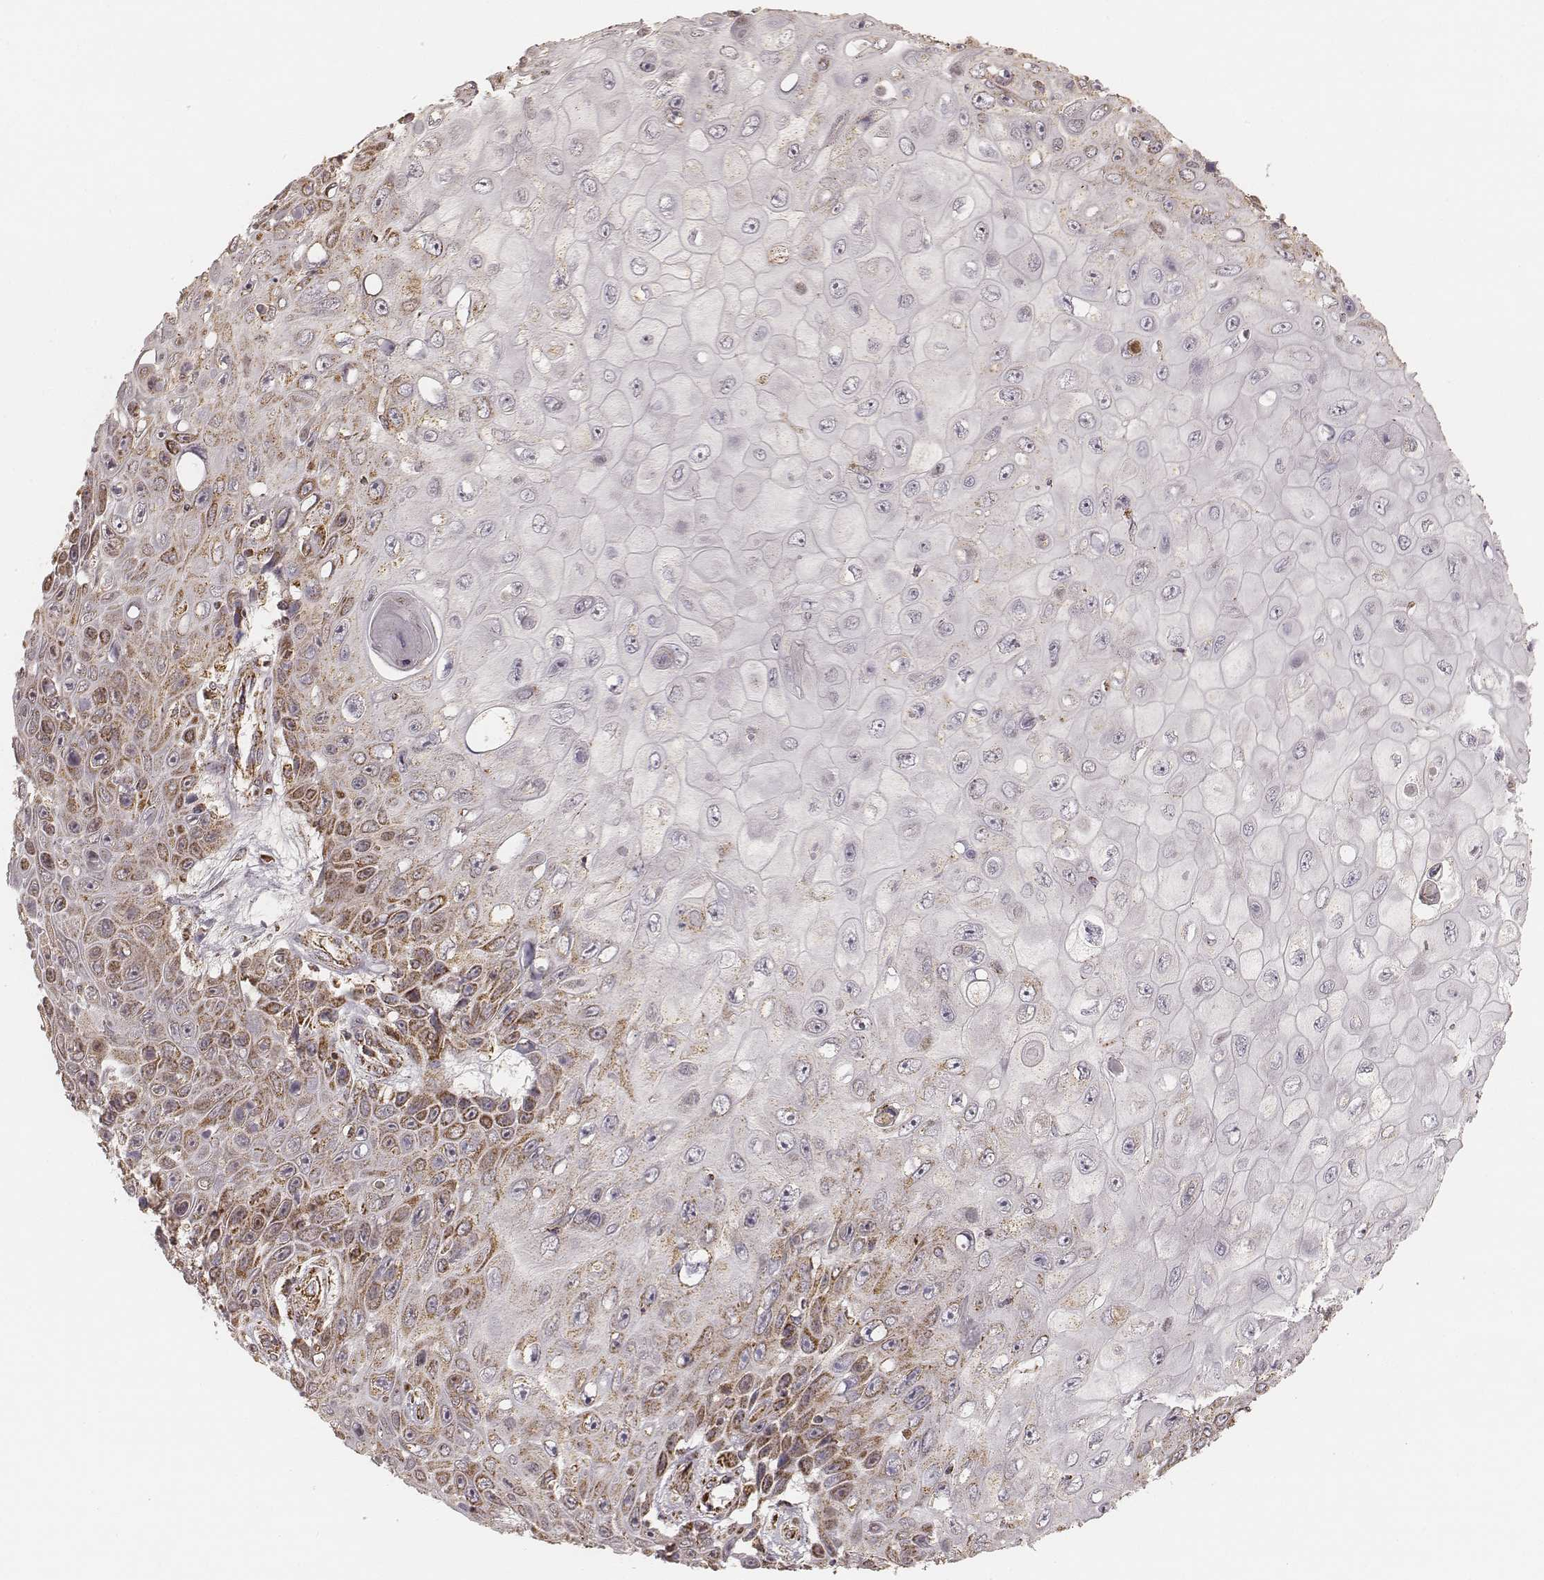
{"staining": {"intensity": "strong", "quantity": "25%-75%", "location": "cytoplasmic/membranous"}, "tissue": "skin cancer", "cell_type": "Tumor cells", "image_type": "cancer", "snomed": [{"axis": "morphology", "description": "Squamous cell carcinoma, NOS"}, {"axis": "topography", "description": "Skin"}], "caption": "Brown immunohistochemical staining in skin squamous cell carcinoma displays strong cytoplasmic/membranous expression in approximately 25%-75% of tumor cells.", "gene": "CS", "patient": {"sex": "male", "age": 82}}